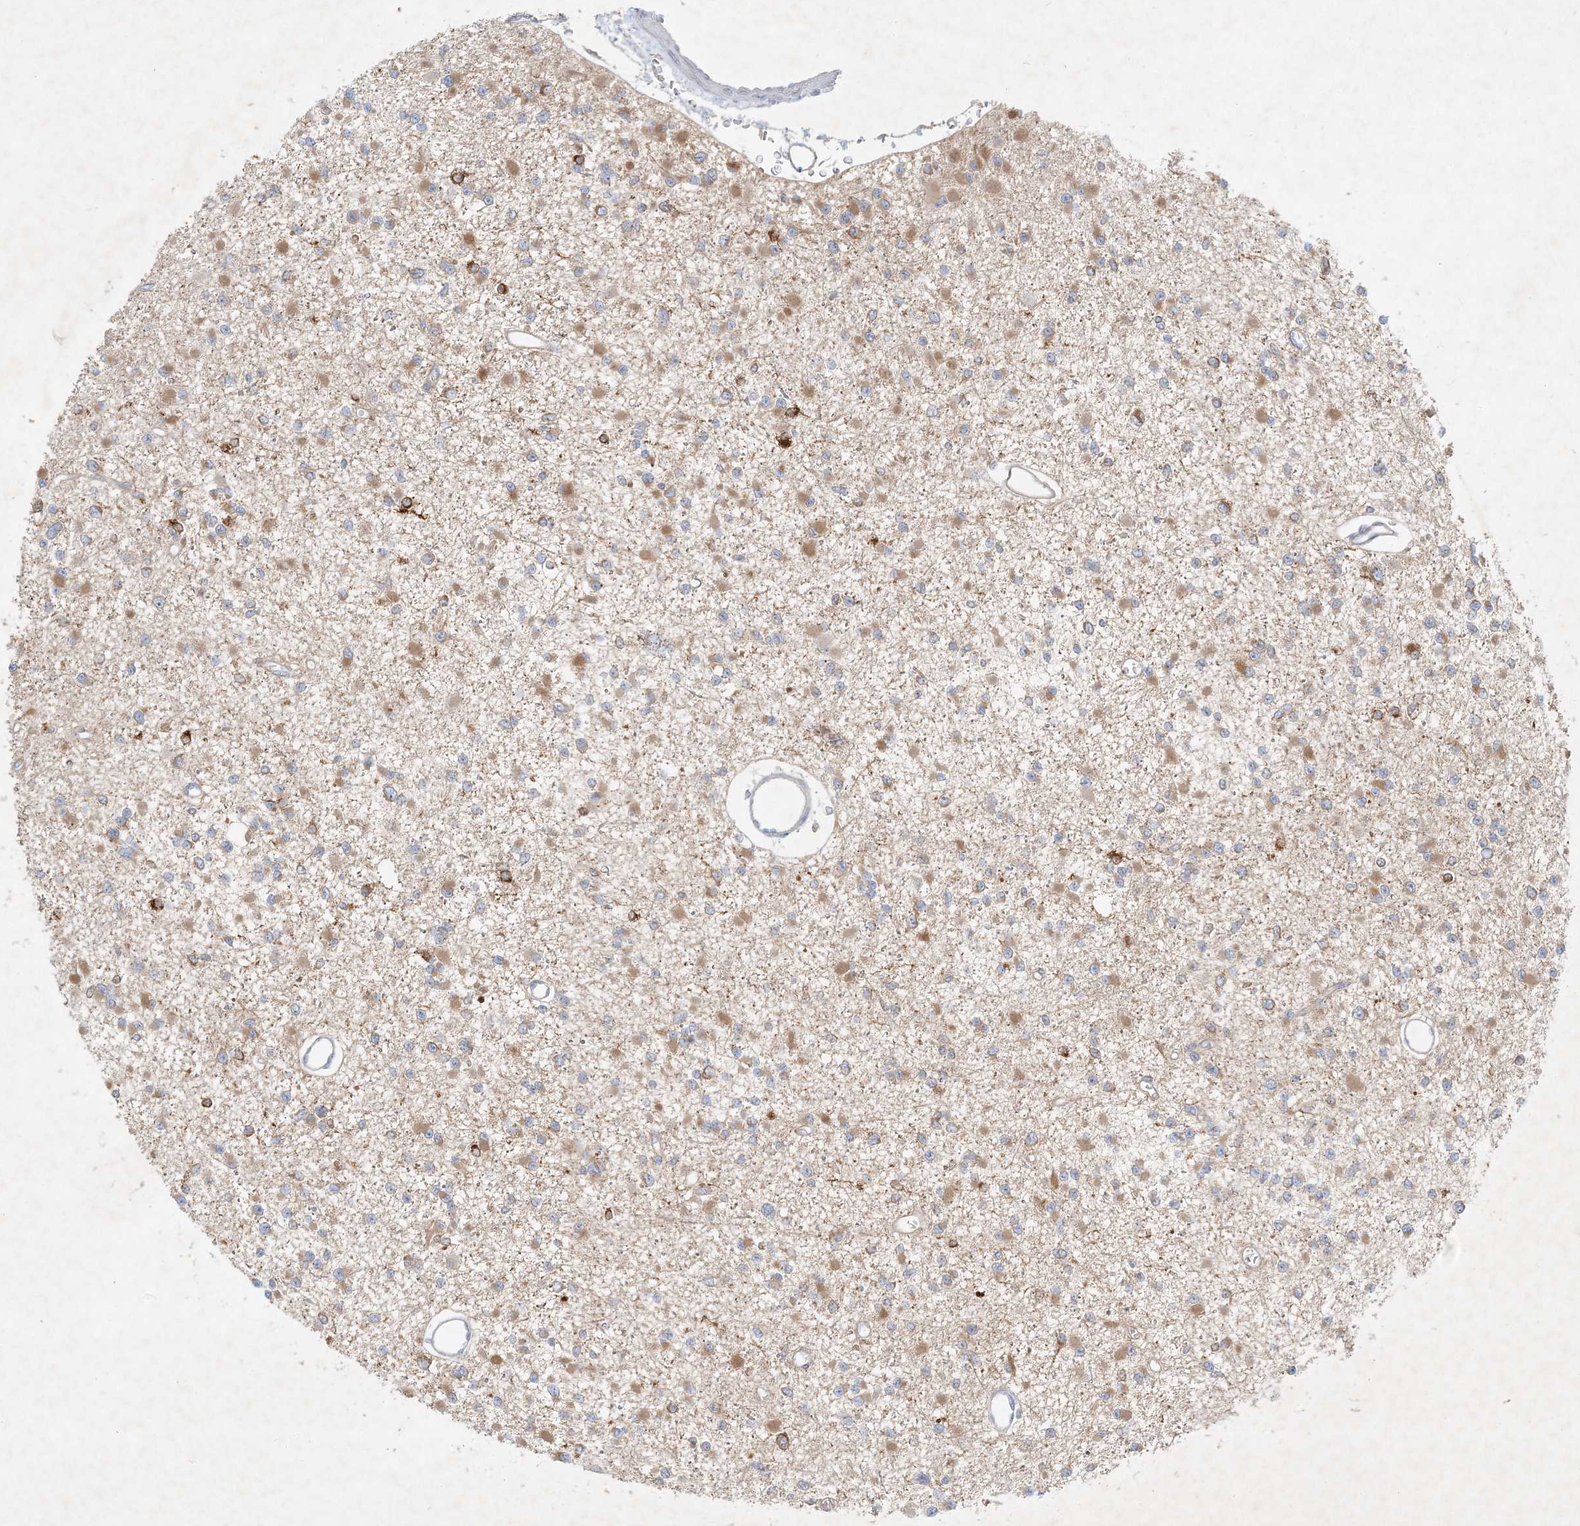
{"staining": {"intensity": "weak", "quantity": "<25%", "location": "cytoplasmic/membranous"}, "tissue": "glioma", "cell_type": "Tumor cells", "image_type": "cancer", "snomed": [{"axis": "morphology", "description": "Glioma, malignant, Low grade"}, {"axis": "topography", "description": "Brain"}], "caption": "IHC histopathology image of human glioma stained for a protein (brown), which exhibits no expression in tumor cells.", "gene": "STK11IP", "patient": {"sex": "female", "age": 22}}